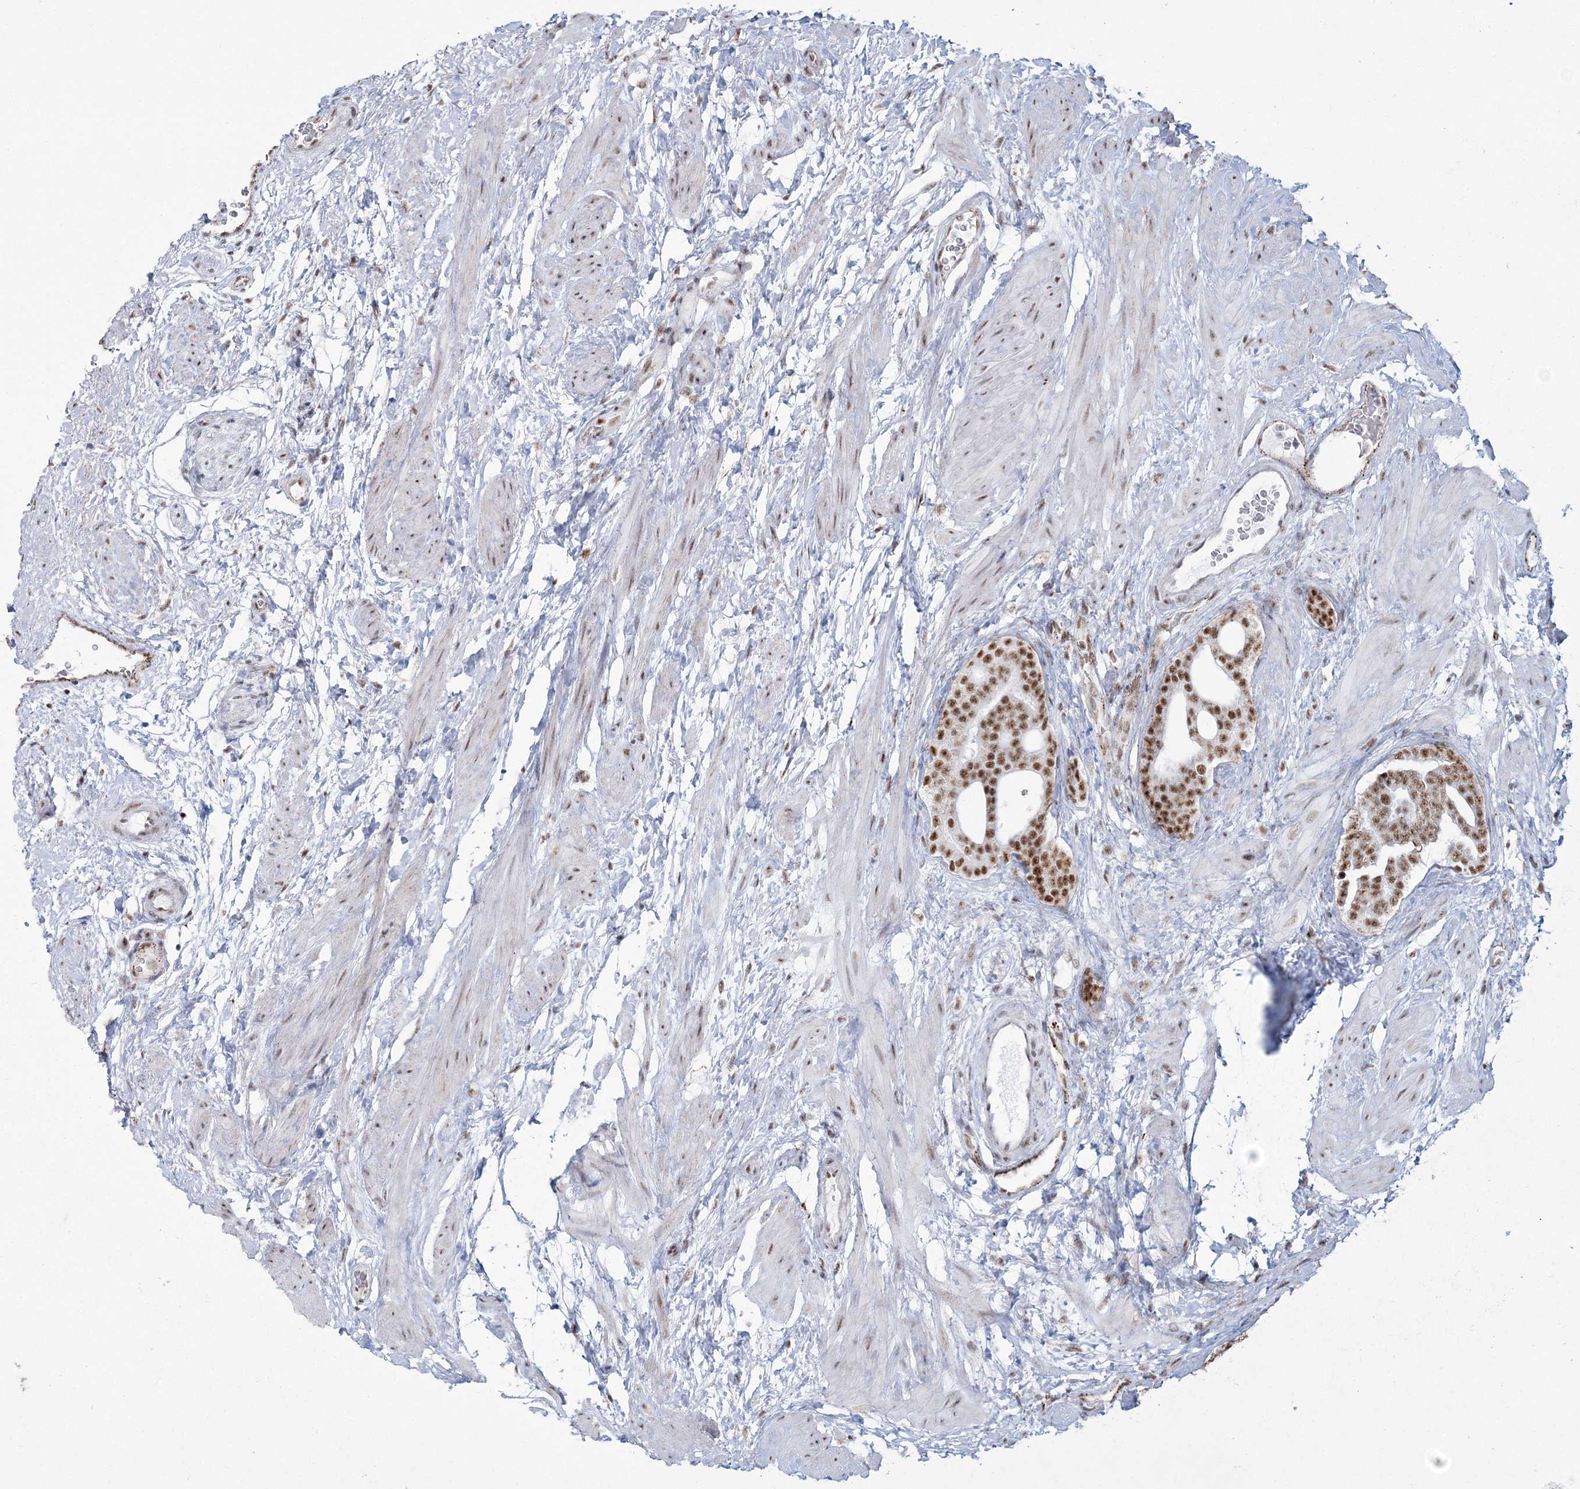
{"staining": {"intensity": "strong", "quantity": ">75%", "location": "nuclear"}, "tissue": "prostate cancer", "cell_type": "Tumor cells", "image_type": "cancer", "snomed": [{"axis": "morphology", "description": "Adenocarcinoma, High grade"}, {"axis": "topography", "description": "Prostate"}], "caption": "Prostate cancer stained for a protein displays strong nuclear positivity in tumor cells. (DAB (3,3'-diaminobenzidine) IHC with brightfield microscopy, high magnification).", "gene": "RBM17", "patient": {"sex": "male", "age": 56}}